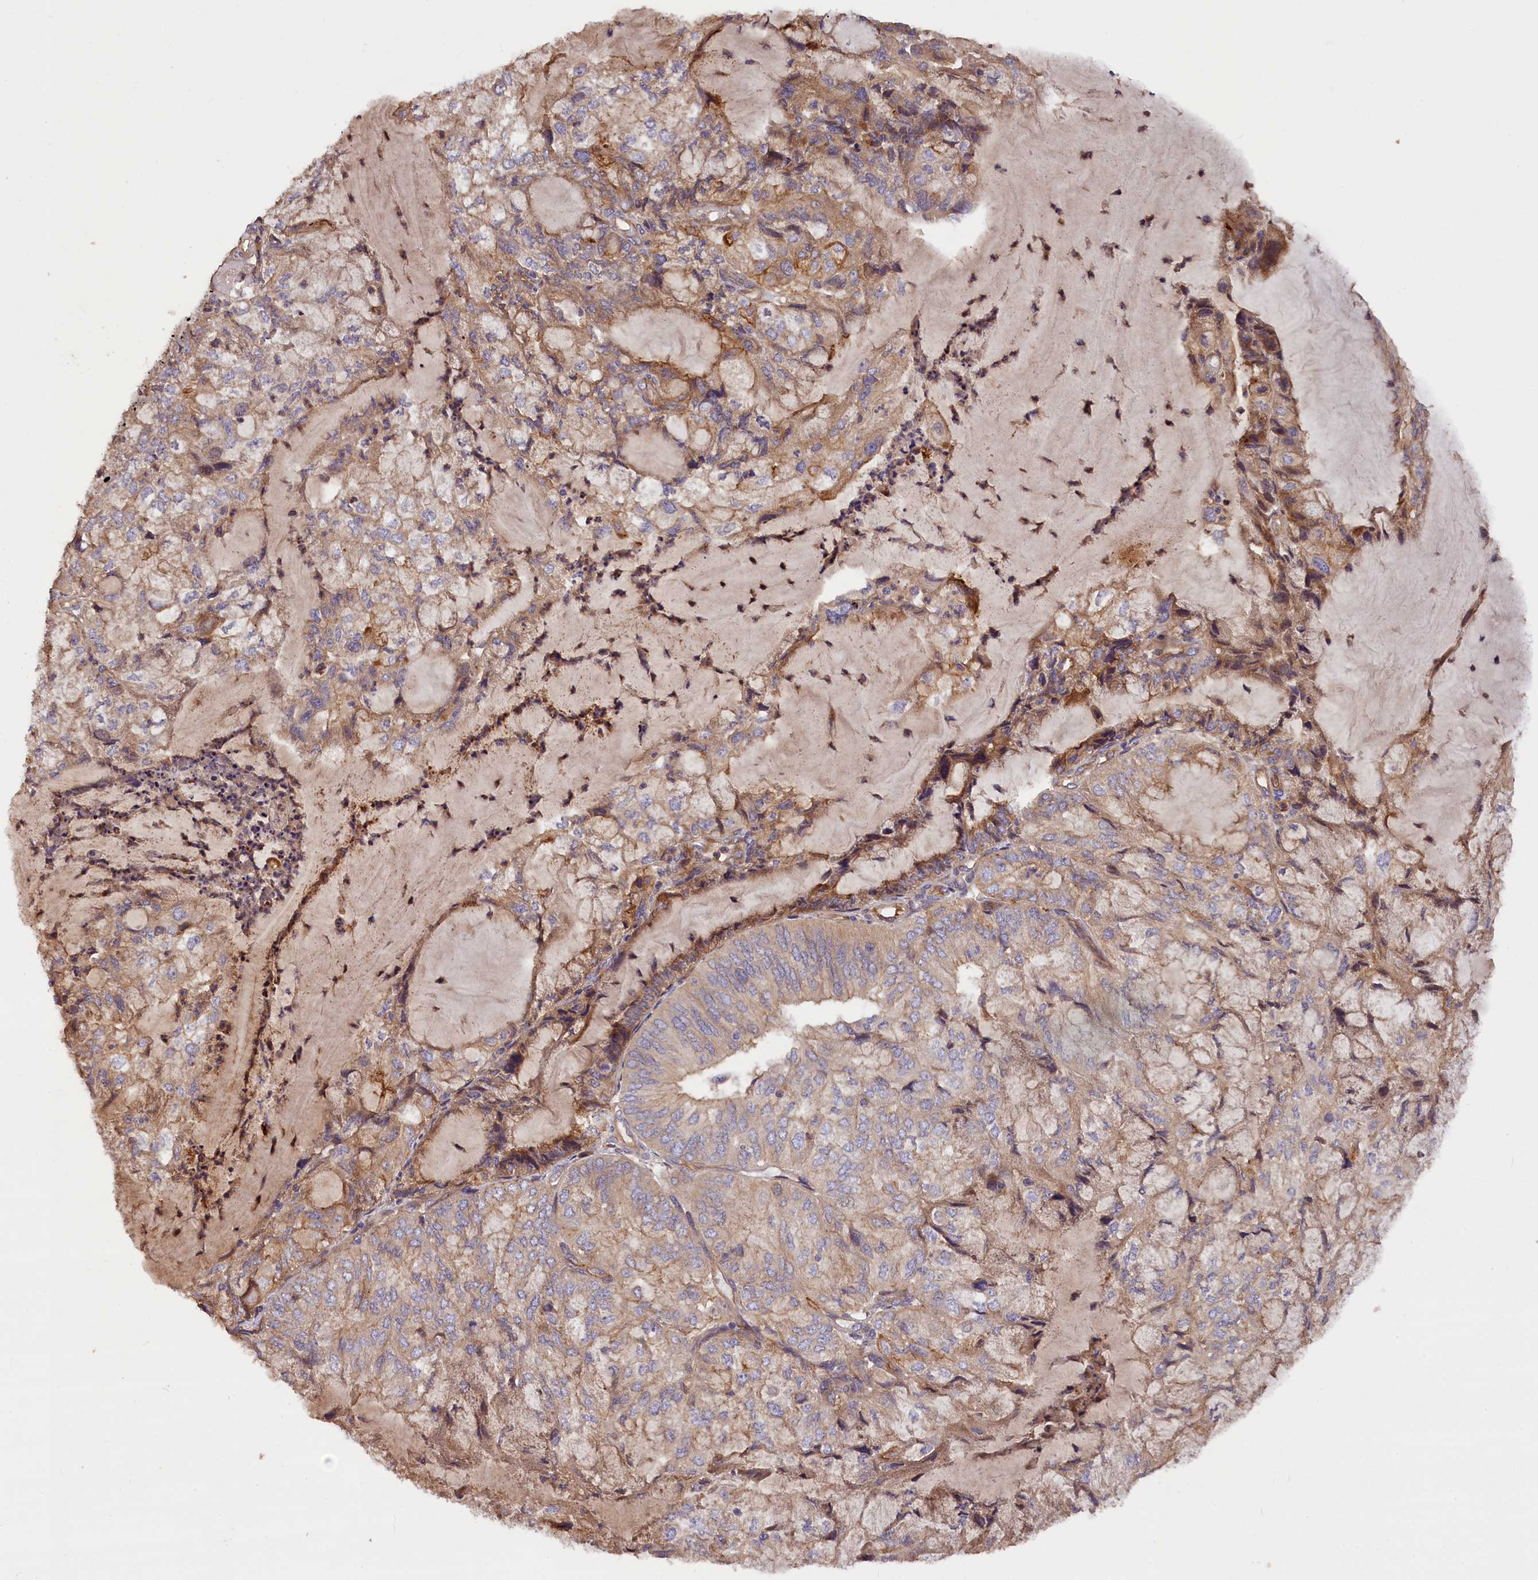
{"staining": {"intensity": "moderate", "quantity": "25%-75%", "location": "cytoplasmic/membranous"}, "tissue": "endometrial cancer", "cell_type": "Tumor cells", "image_type": "cancer", "snomed": [{"axis": "morphology", "description": "Adenocarcinoma, NOS"}, {"axis": "topography", "description": "Endometrium"}], "caption": "The immunohistochemical stain highlights moderate cytoplasmic/membranous expression in tumor cells of endometrial cancer tissue.", "gene": "ERMARD", "patient": {"sex": "female", "age": 81}}